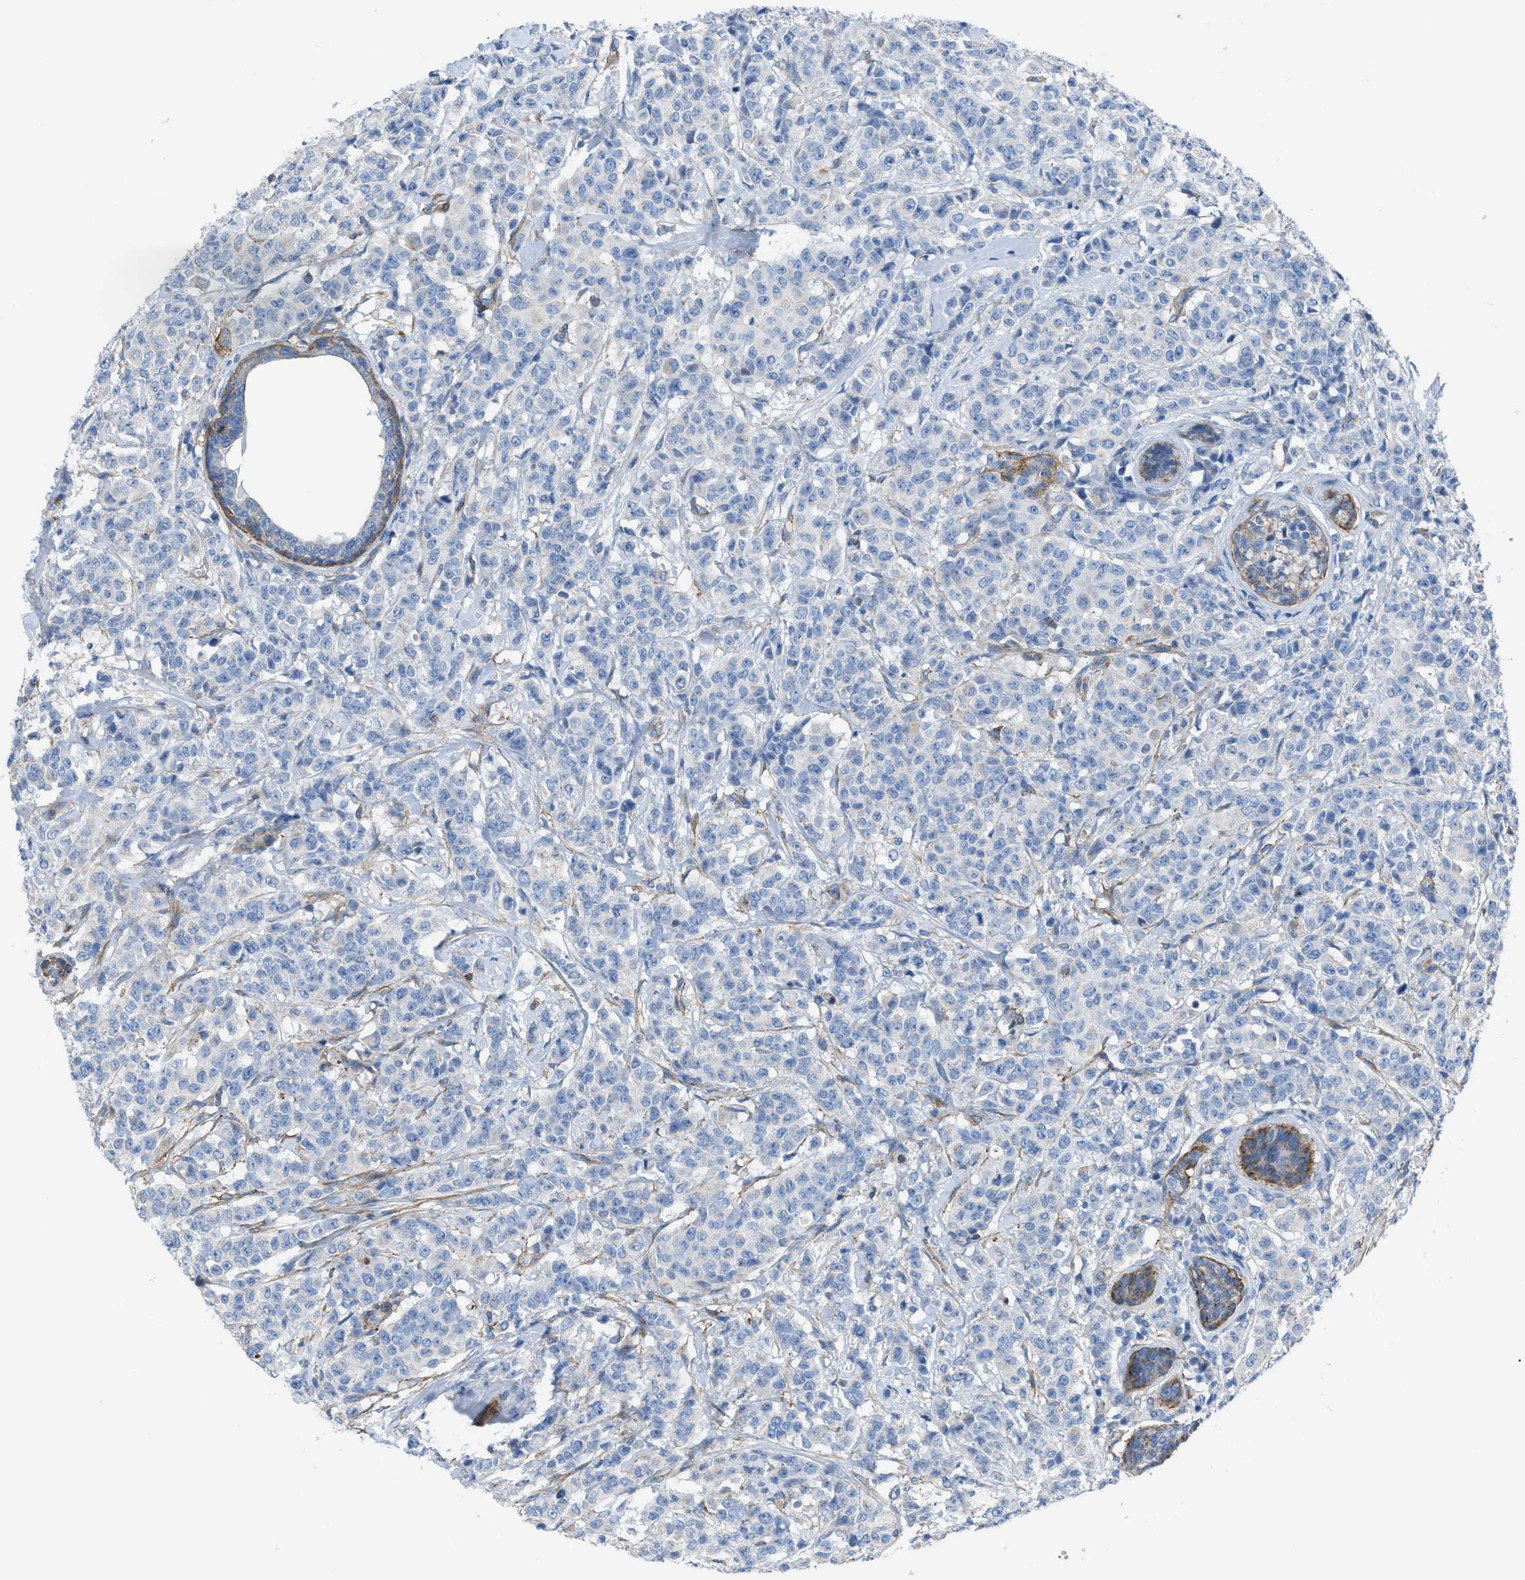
{"staining": {"intensity": "negative", "quantity": "none", "location": "none"}, "tissue": "breast cancer", "cell_type": "Tumor cells", "image_type": "cancer", "snomed": [{"axis": "morphology", "description": "Normal tissue, NOS"}, {"axis": "morphology", "description": "Duct carcinoma"}, {"axis": "topography", "description": "Breast"}], "caption": "IHC of human breast invasive ductal carcinoma demonstrates no staining in tumor cells.", "gene": "KCNH7", "patient": {"sex": "female", "age": 40}}